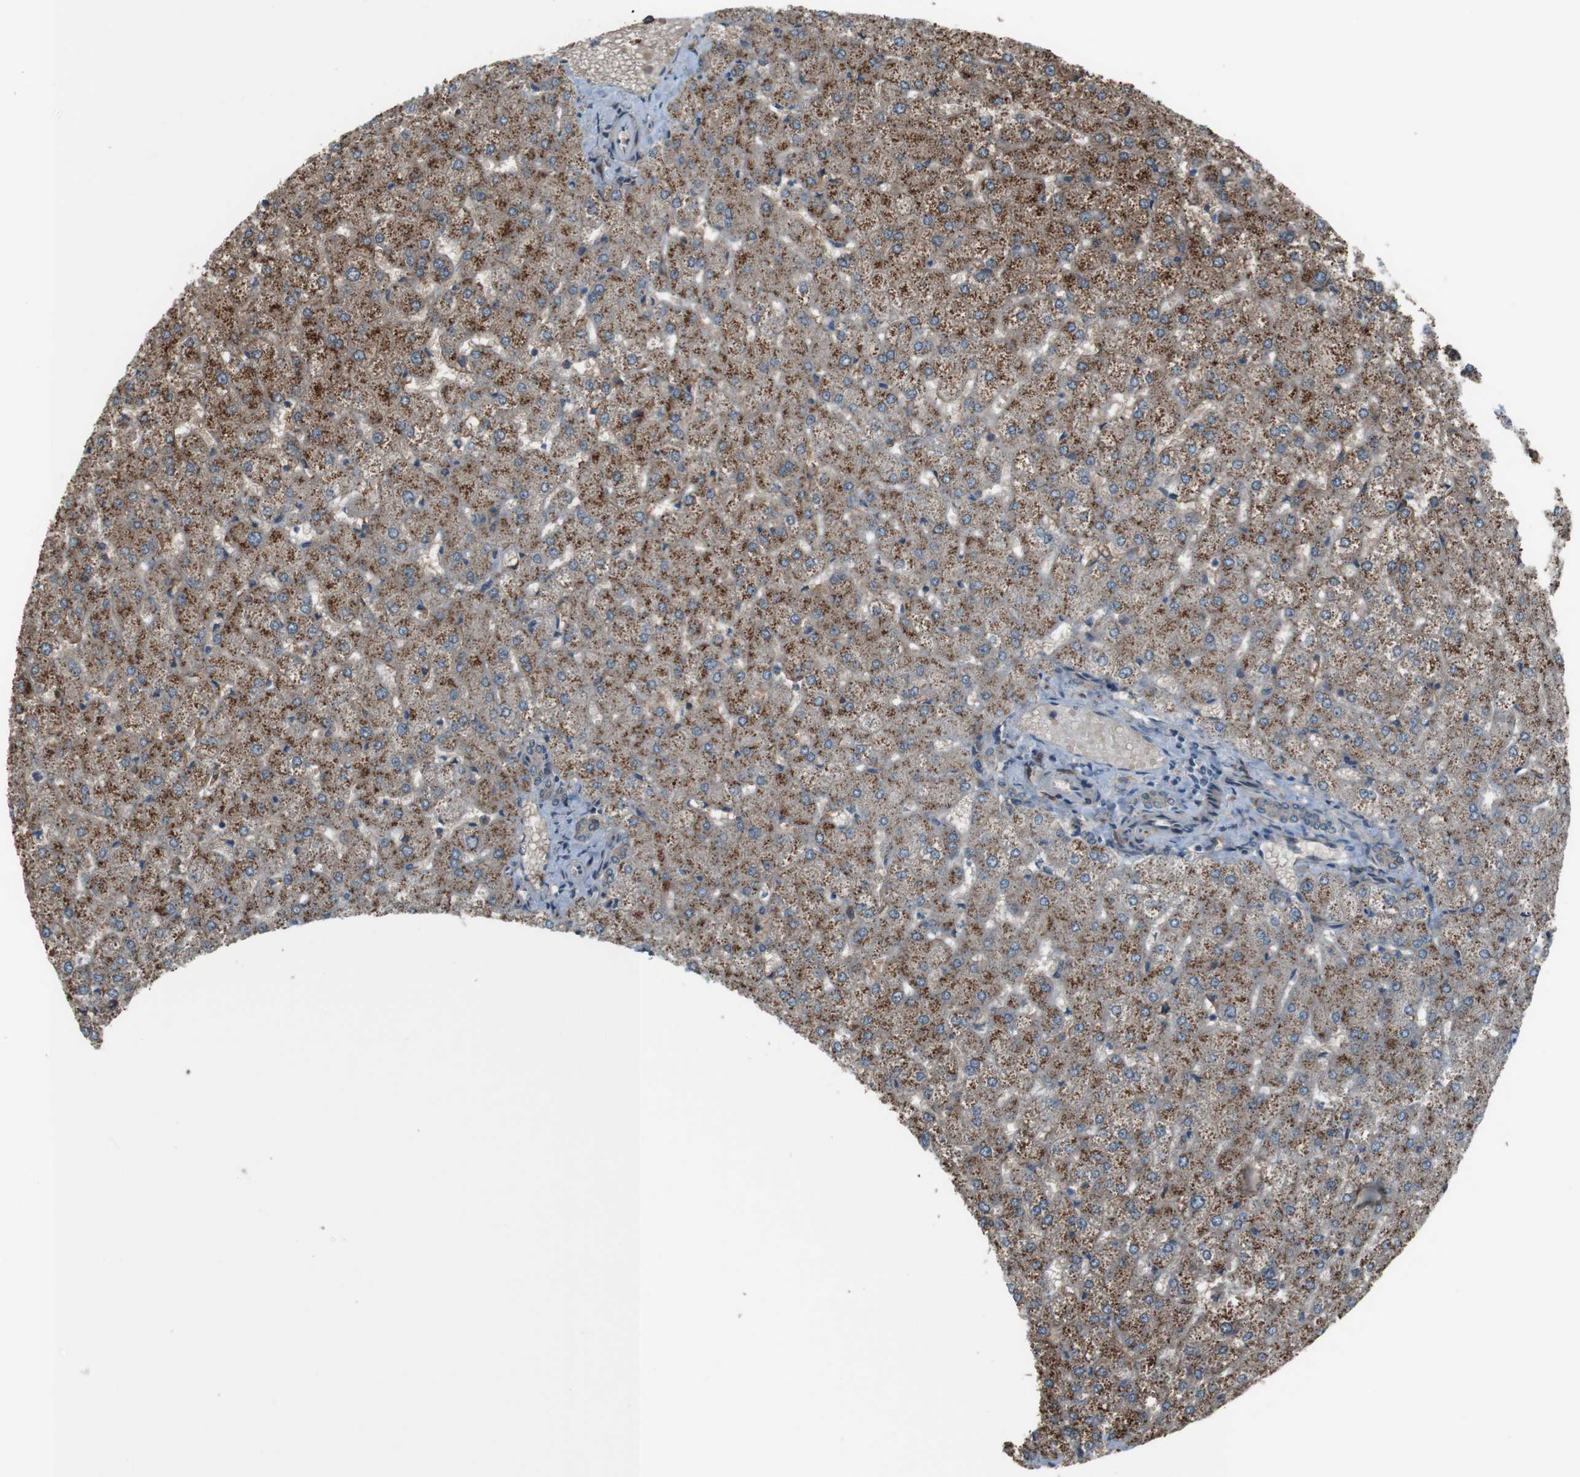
{"staining": {"intensity": "weak", "quantity": ">75%", "location": "cytoplasmic/membranous"}, "tissue": "liver", "cell_type": "Cholangiocytes", "image_type": "normal", "snomed": [{"axis": "morphology", "description": "Normal tissue, NOS"}, {"axis": "topography", "description": "Liver"}], "caption": "Liver stained with a brown dye shows weak cytoplasmic/membranous positive positivity in approximately >75% of cholangiocytes.", "gene": "ATP2B1", "patient": {"sex": "female", "age": 32}}